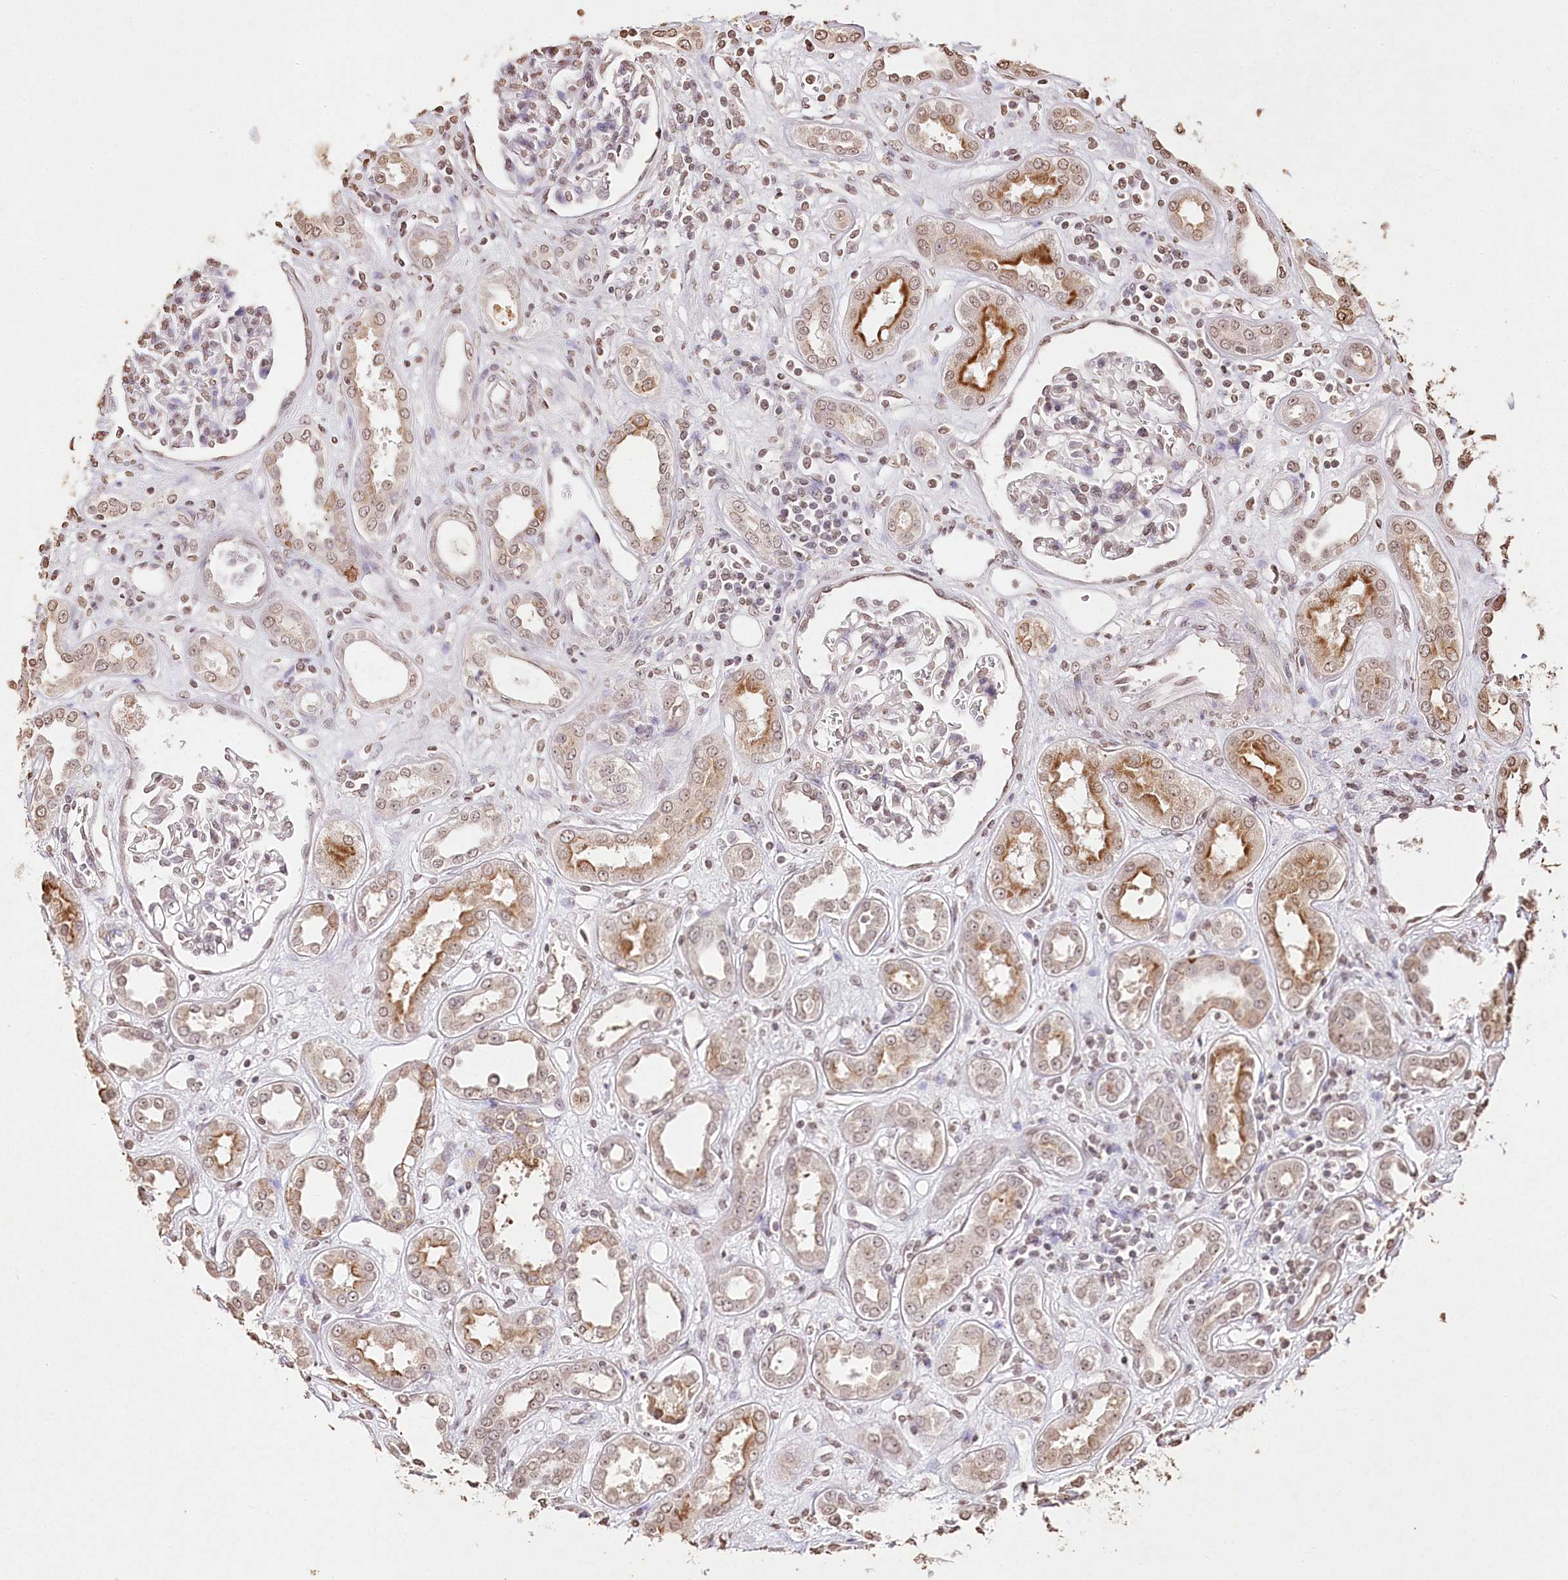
{"staining": {"intensity": "weak", "quantity": "25%-75%", "location": "nuclear"}, "tissue": "kidney", "cell_type": "Cells in glomeruli", "image_type": "normal", "snomed": [{"axis": "morphology", "description": "Normal tissue, NOS"}, {"axis": "topography", "description": "Kidney"}], "caption": "Immunohistochemistry (IHC) micrograph of benign human kidney stained for a protein (brown), which exhibits low levels of weak nuclear positivity in about 25%-75% of cells in glomeruli.", "gene": "DMXL1", "patient": {"sex": "male", "age": 59}}